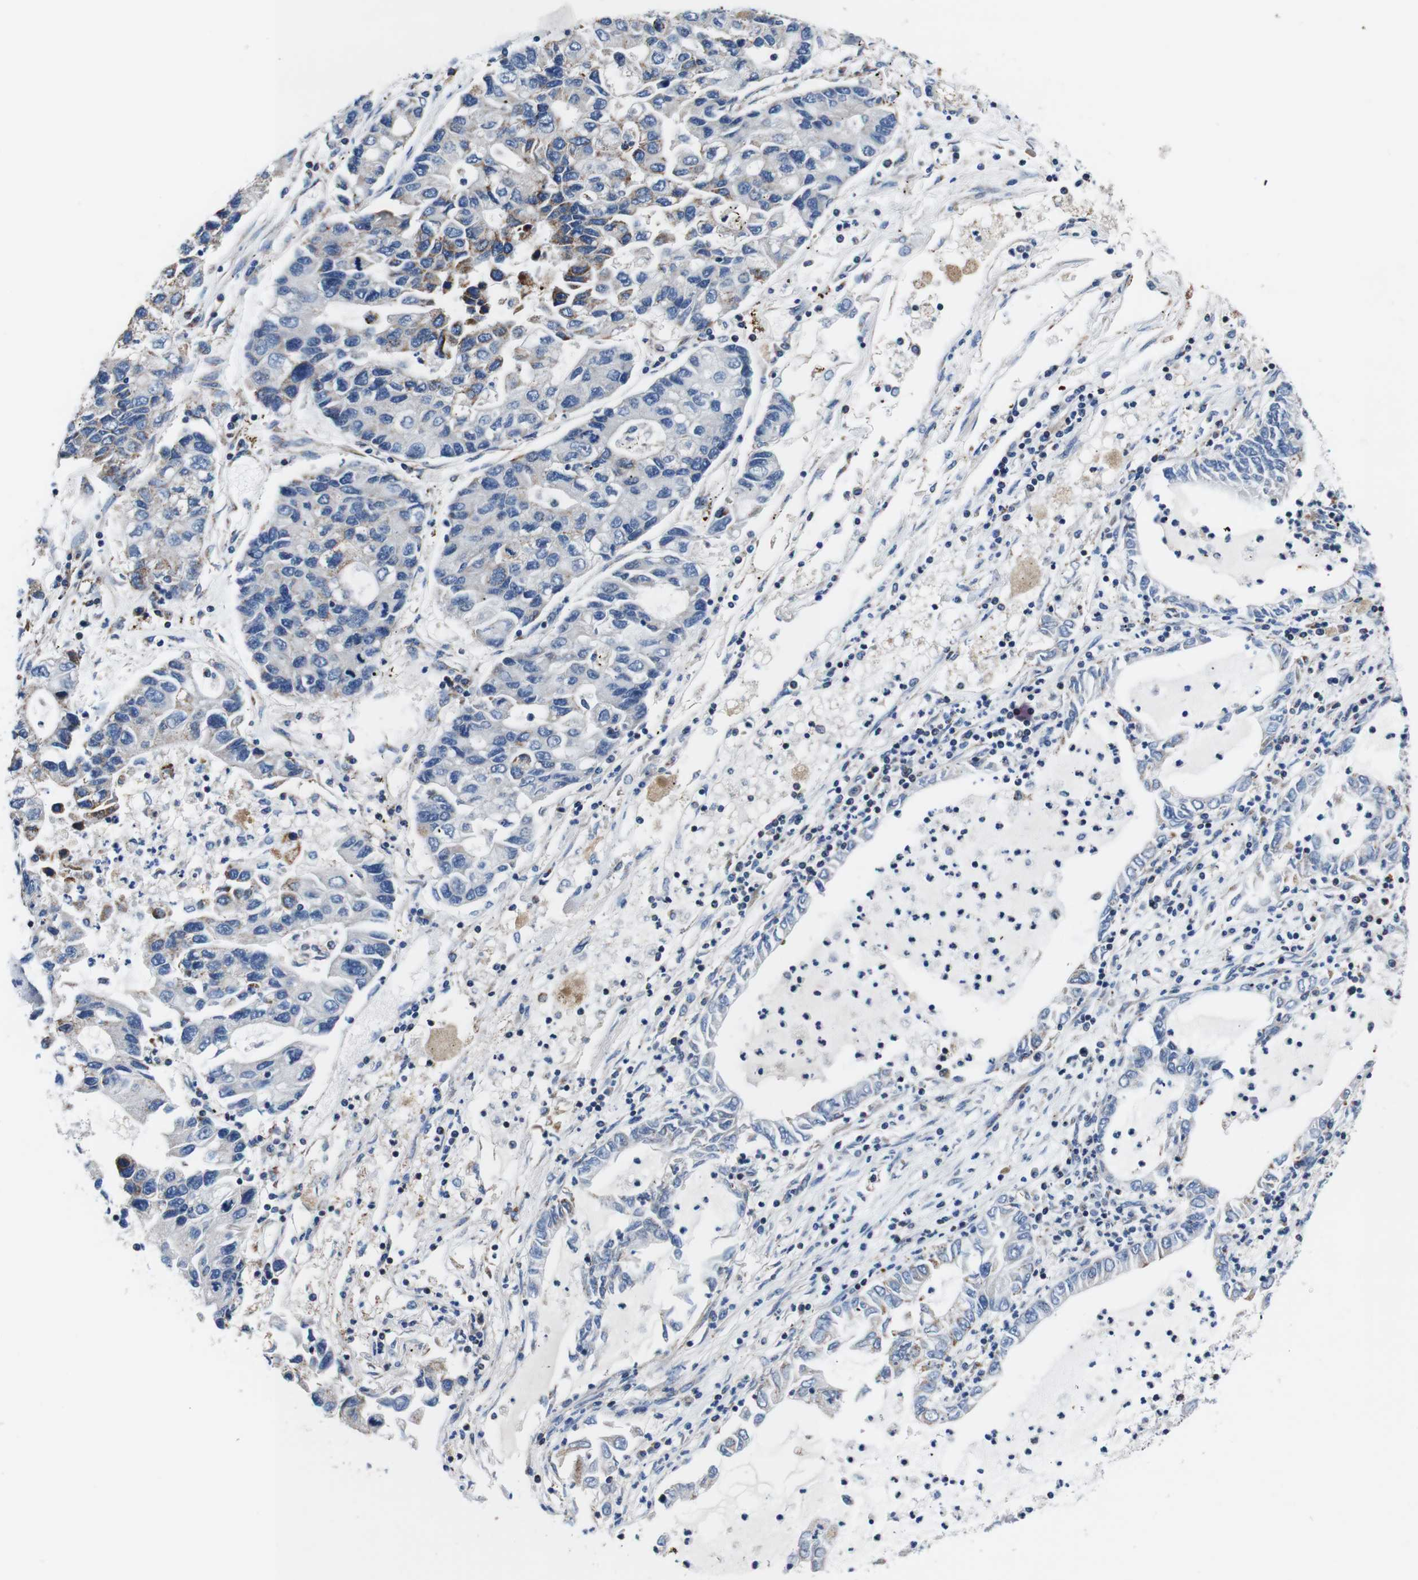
{"staining": {"intensity": "moderate", "quantity": "<25%", "location": "cytoplasmic/membranous"}, "tissue": "lung cancer", "cell_type": "Tumor cells", "image_type": "cancer", "snomed": [{"axis": "morphology", "description": "Adenocarcinoma, NOS"}, {"axis": "topography", "description": "Lung"}], "caption": "Adenocarcinoma (lung) stained for a protein (brown) demonstrates moderate cytoplasmic/membranous positive expression in approximately <25% of tumor cells.", "gene": "LRP4", "patient": {"sex": "female", "age": 51}}